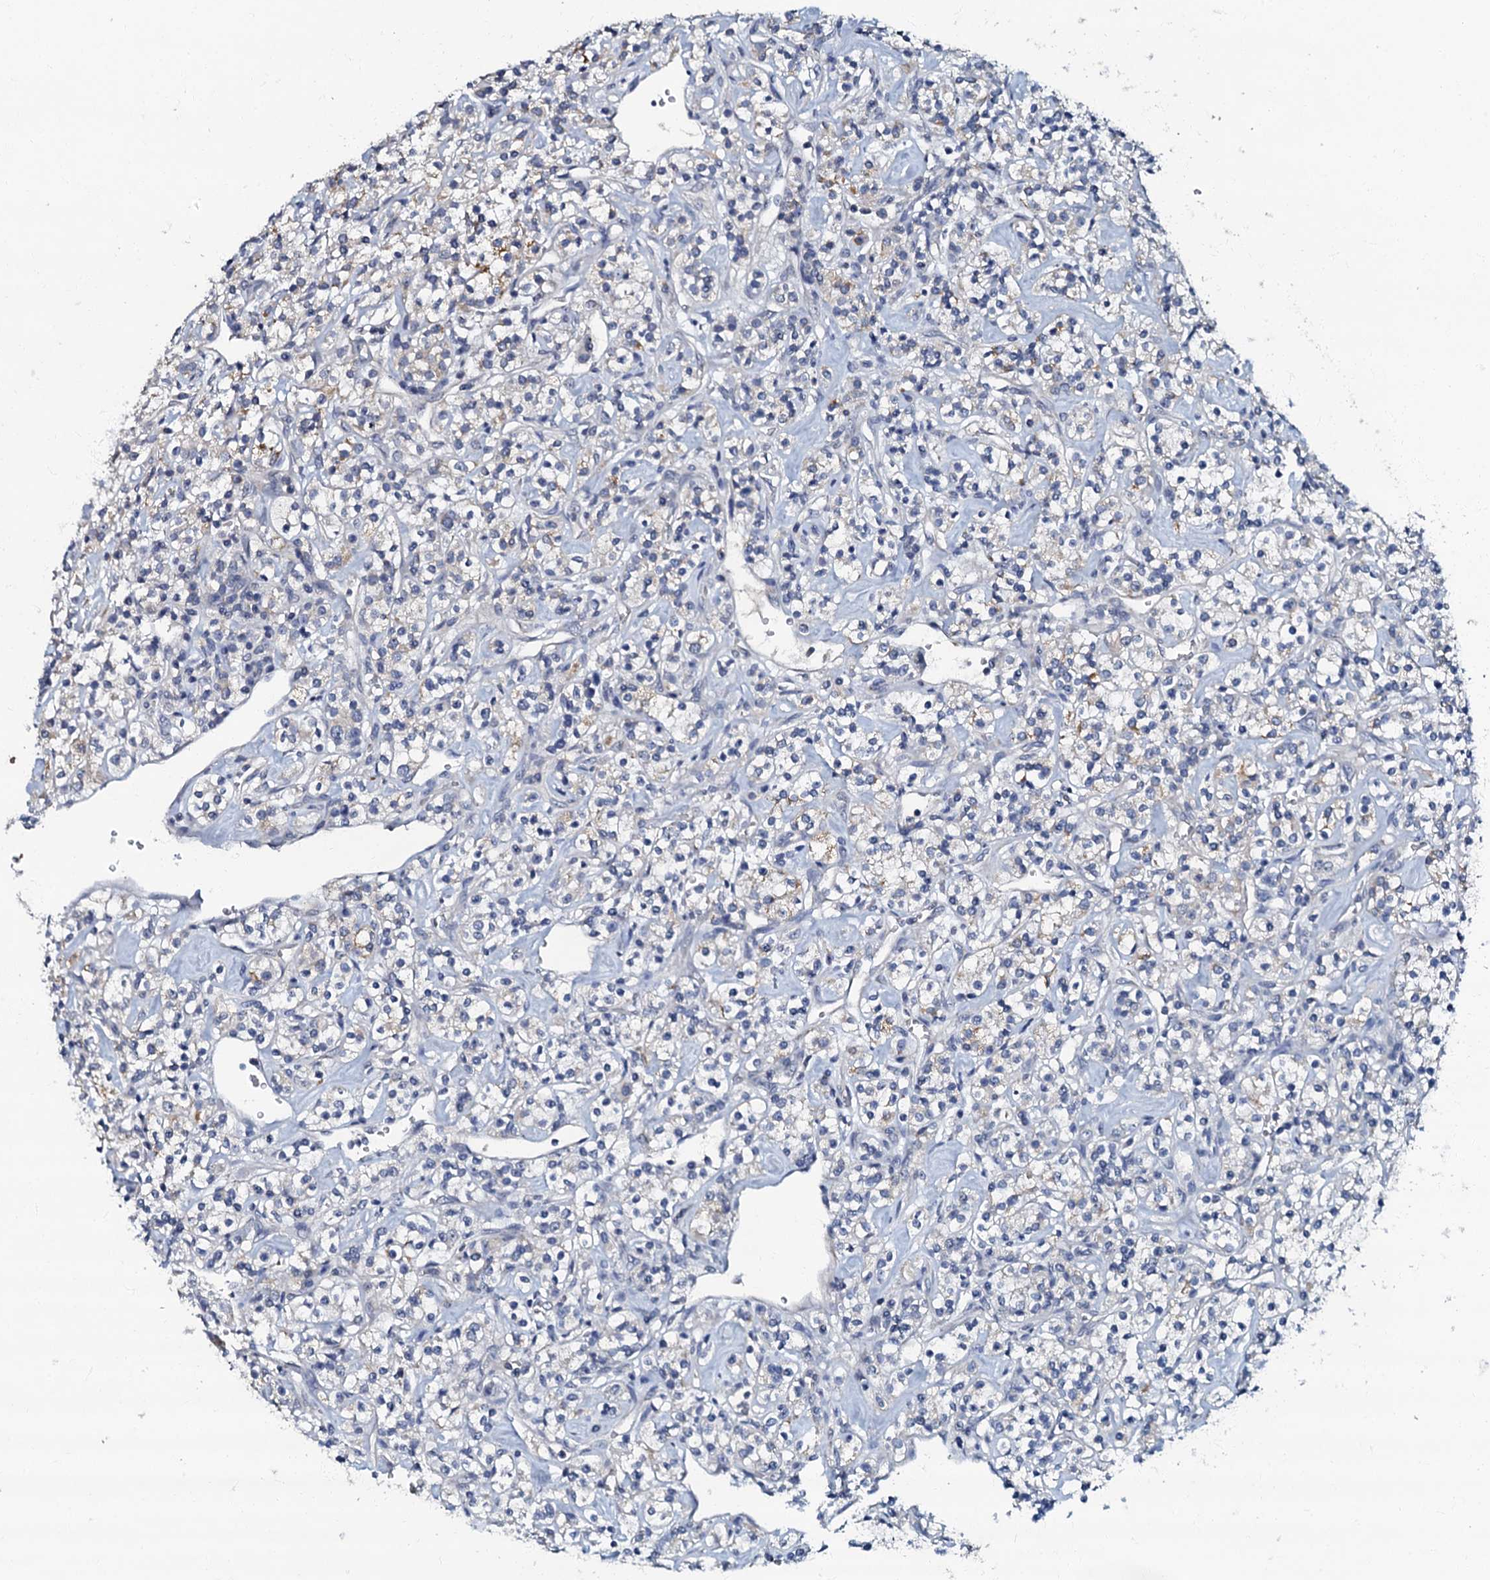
{"staining": {"intensity": "negative", "quantity": "none", "location": "none"}, "tissue": "renal cancer", "cell_type": "Tumor cells", "image_type": "cancer", "snomed": [{"axis": "morphology", "description": "Adenocarcinoma, NOS"}, {"axis": "topography", "description": "Kidney"}], "caption": "A photomicrograph of human renal cancer is negative for staining in tumor cells.", "gene": "OLAH", "patient": {"sex": "male", "age": 77}}